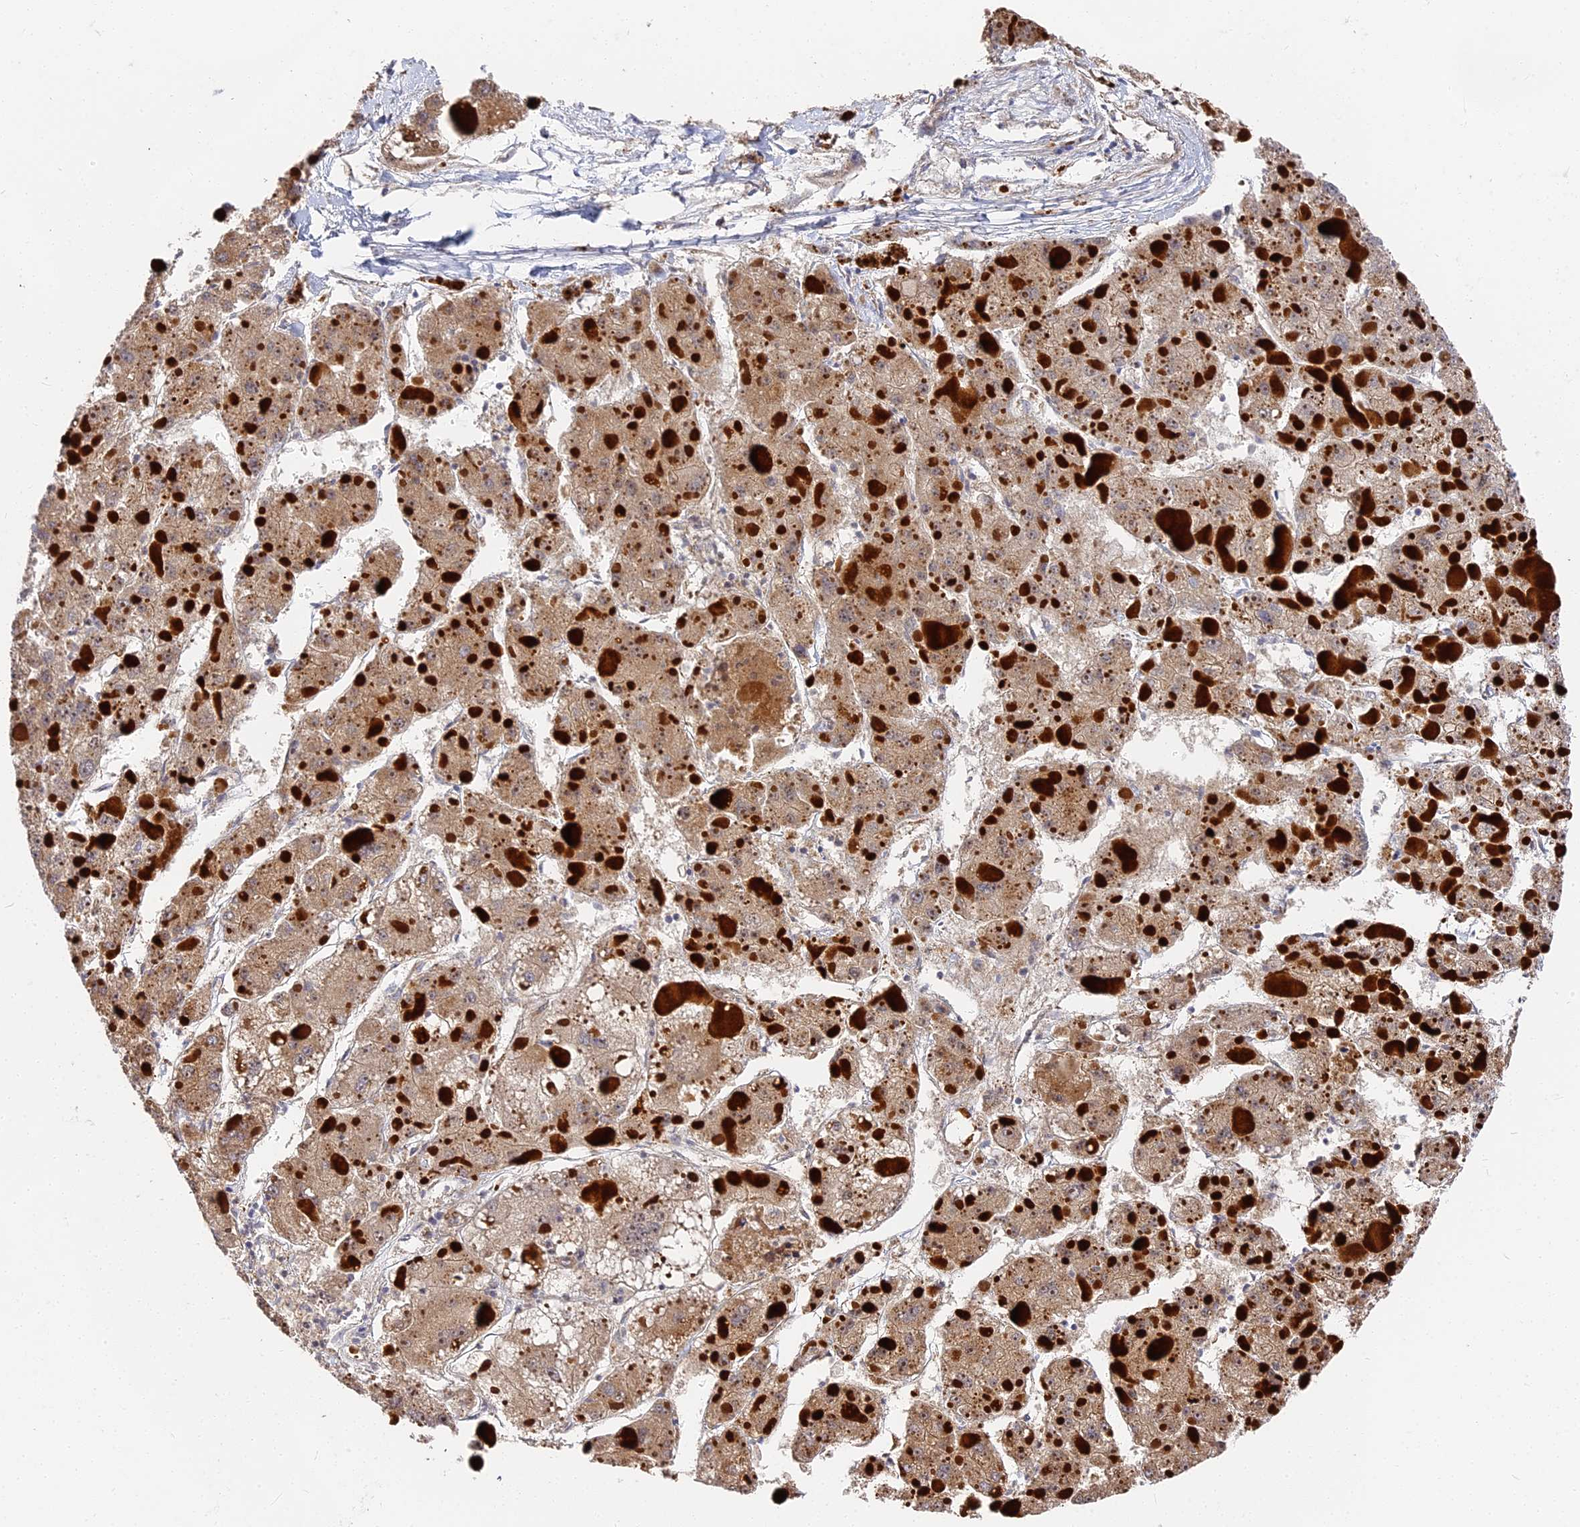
{"staining": {"intensity": "negative", "quantity": "none", "location": "none"}, "tissue": "liver cancer", "cell_type": "Tumor cells", "image_type": "cancer", "snomed": [{"axis": "morphology", "description": "Carcinoma, Hepatocellular, NOS"}, {"axis": "topography", "description": "Liver"}], "caption": "Immunohistochemistry photomicrograph of human liver cancer stained for a protein (brown), which shows no expression in tumor cells.", "gene": "CCDC113", "patient": {"sex": "female", "age": 73}}